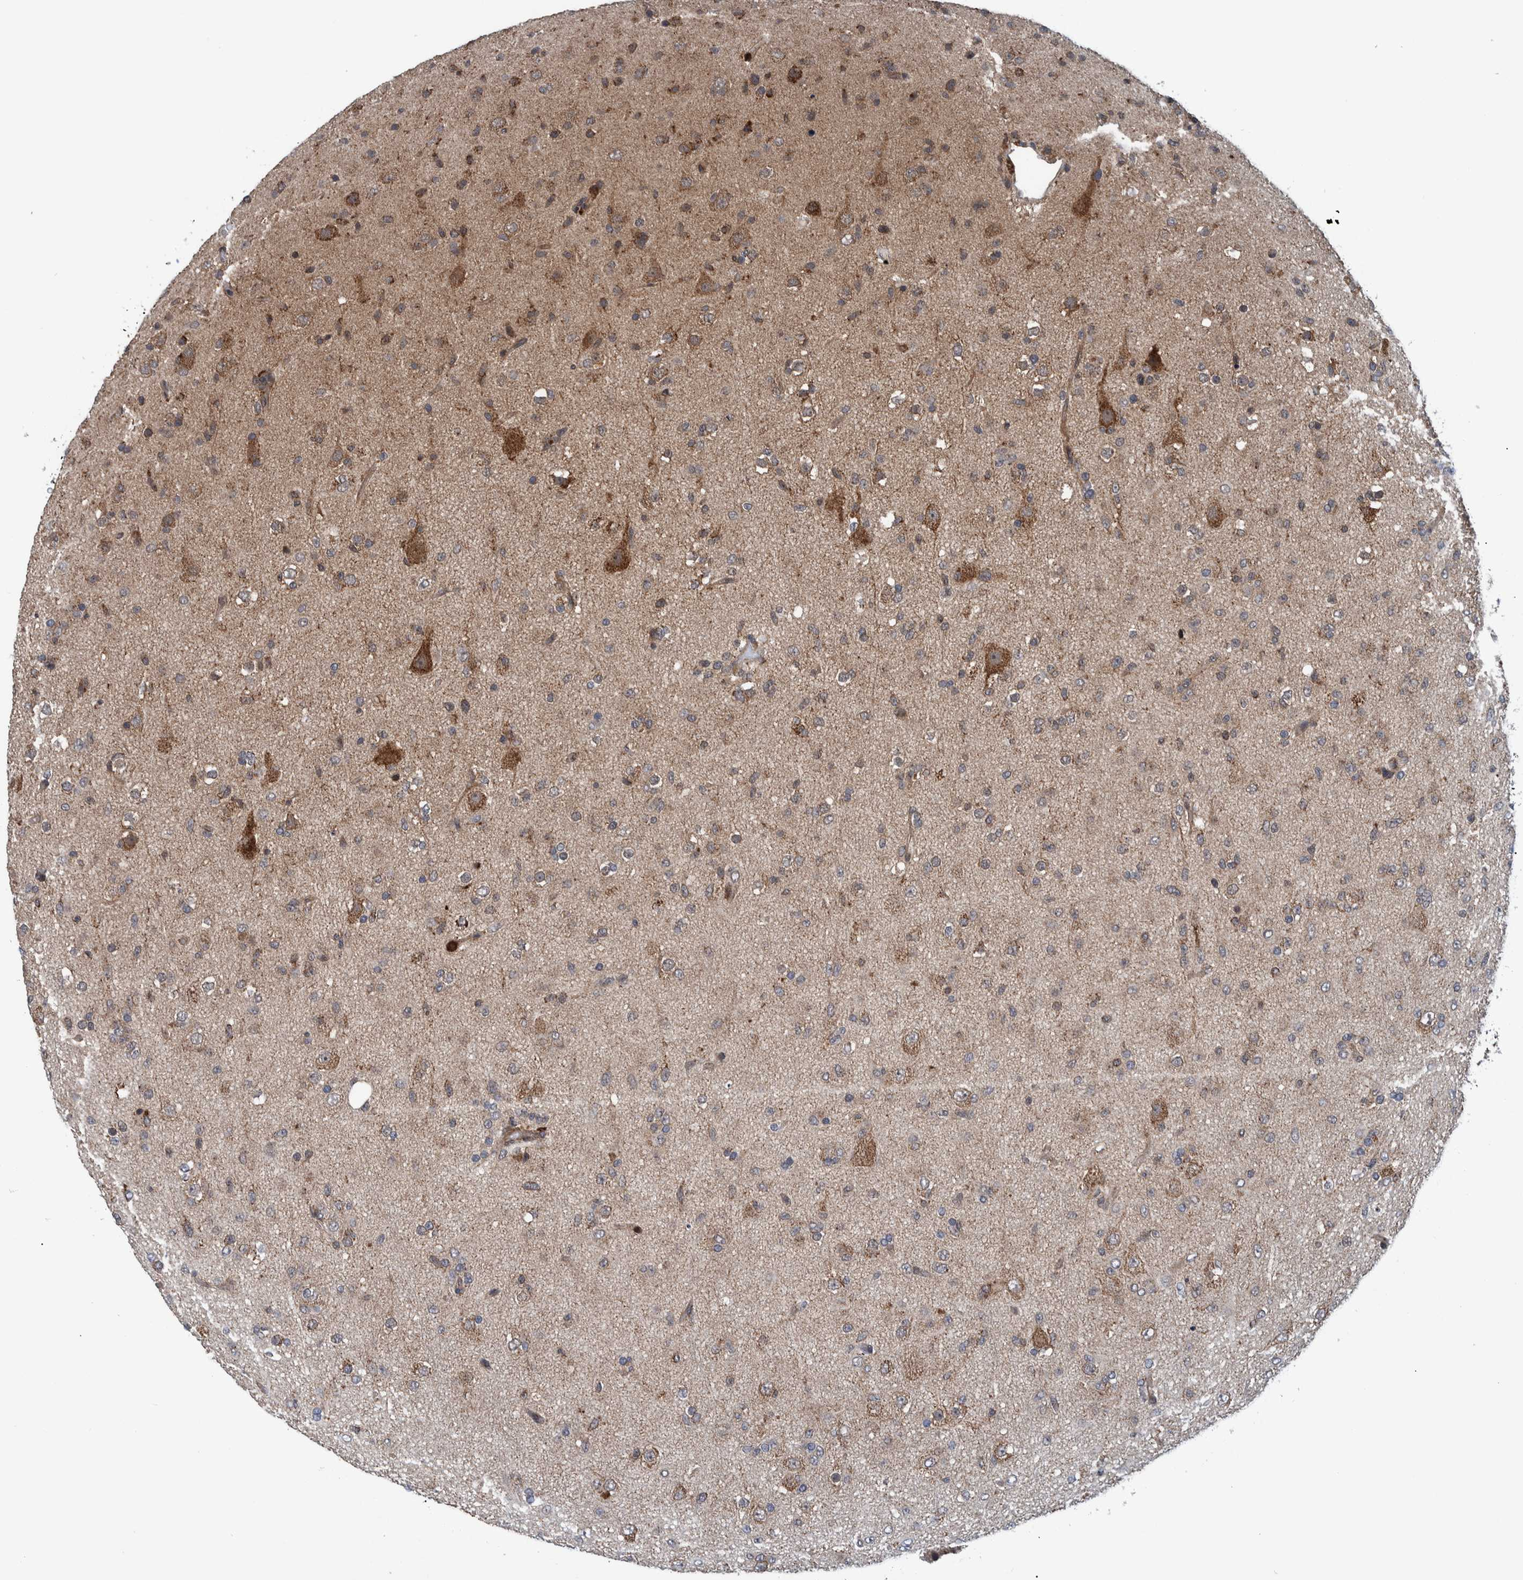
{"staining": {"intensity": "moderate", "quantity": "<25%", "location": "cytoplasmic/membranous"}, "tissue": "glioma", "cell_type": "Tumor cells", "image_type": "cancer", "snomed": [{"axis": "morphology", "description": "Glioma, malignant, Low grade"}, {"axis": "topography", "description": "Brain"}], "caption": "An IHC photomicrograph of neoplastic tissue is shown. Protein staining in brown highlights moderate cytoplasmic/membranous positivity in malignant glioma (low-grade) within tumor cells.", "gene": "MRPS7", "patient": {"sex": "male", "age": 65}}